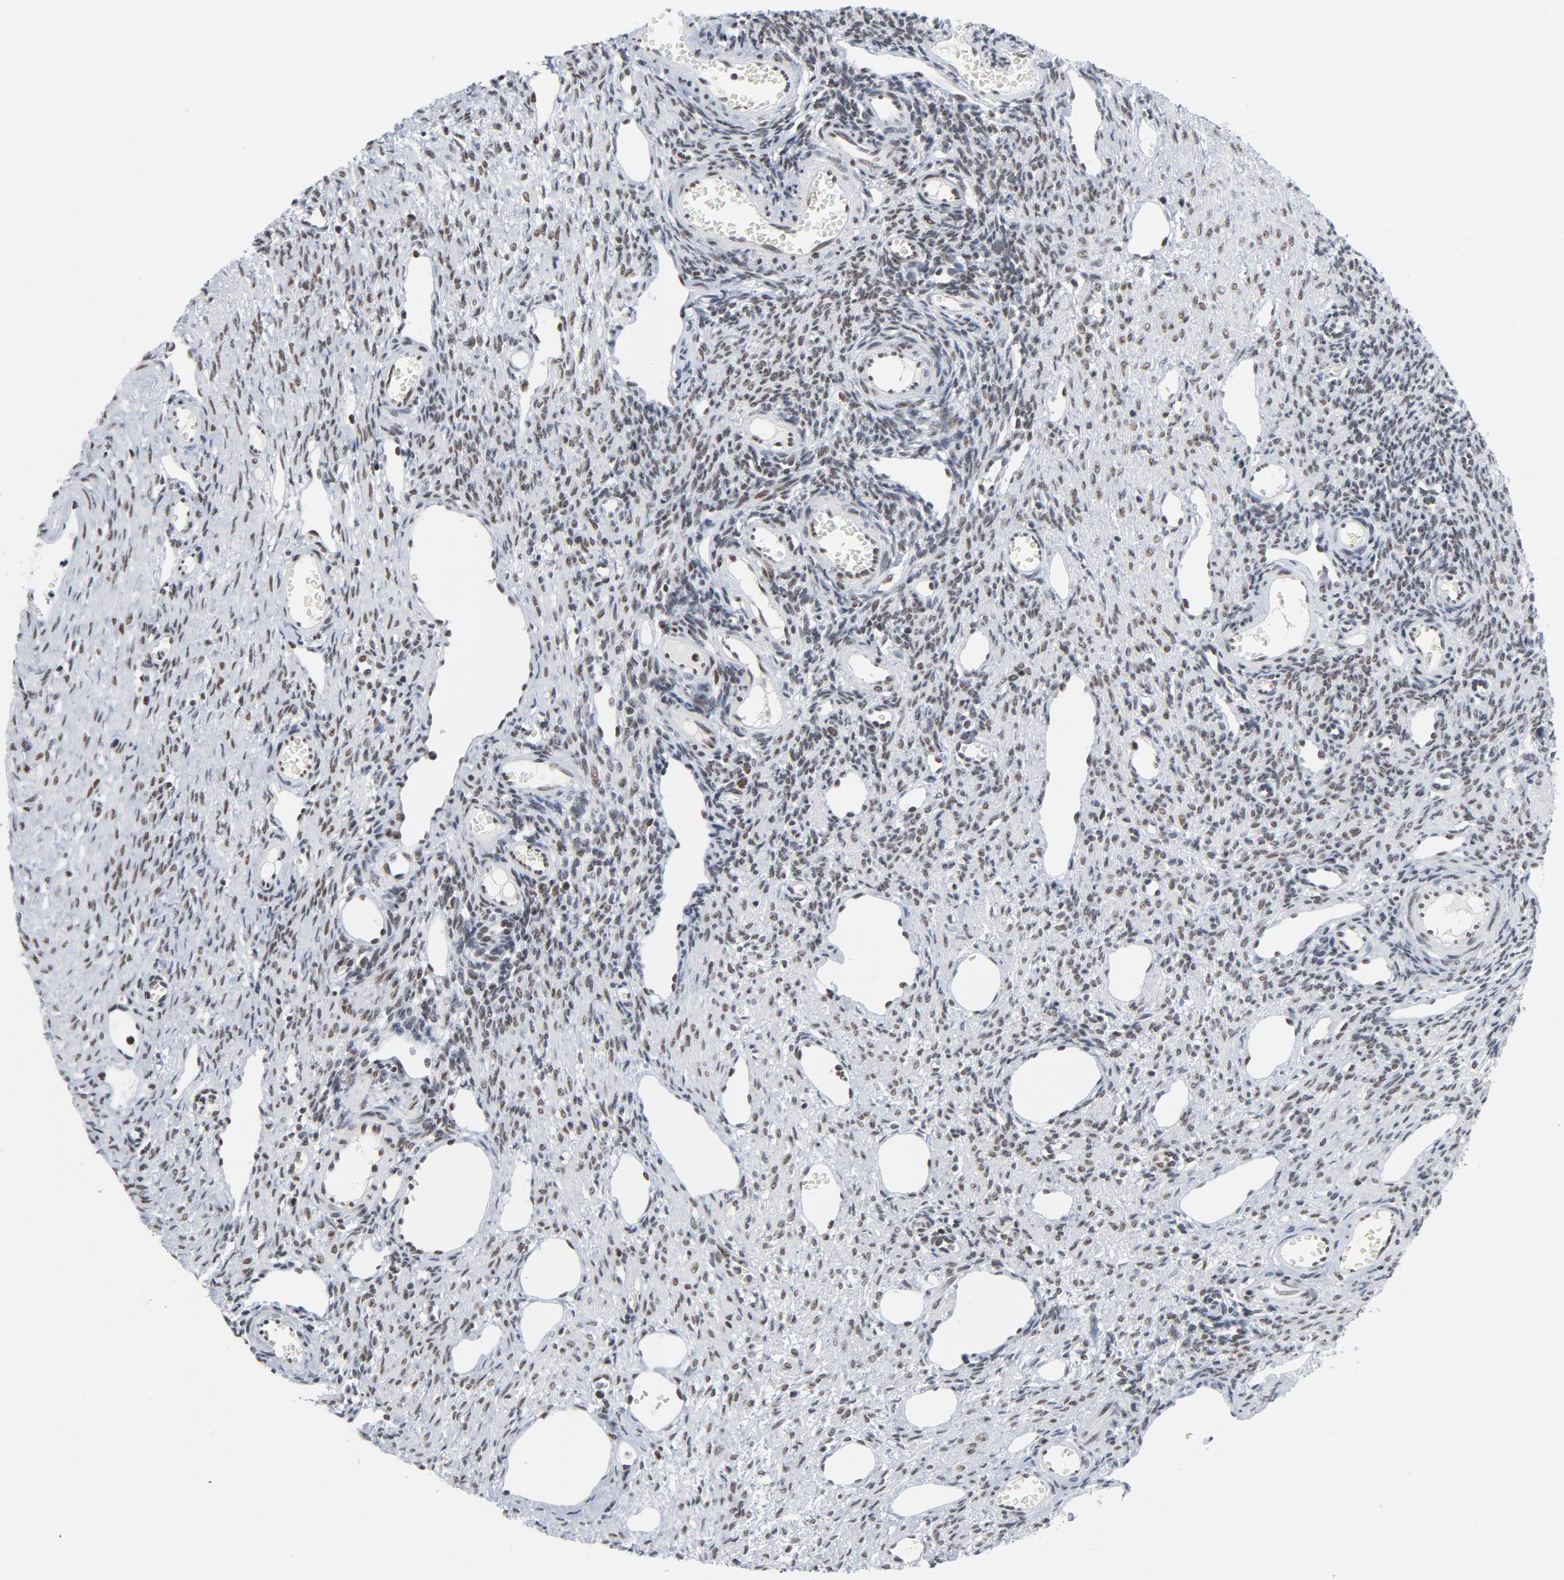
{"staining": {"intensity": "moderate", "quantity": "25%-75%", "location": "nuclear"}, "tissue": "ovary", "cell_type": "Ovarian stroma cells", "image_type": "normal", "snomed": [{"axis": "morphology", "description": "Normal tissue, NOS"}, {"axis": "topography", "description": "Ovary"}], "caption": "Moderate nuclear expression for a protein is seen in about 25%-75% of ovarian stroma cells of benign ovary using IHC.", "gene": "CSTF2", "patient": {"sex": "female", "age": 33}}